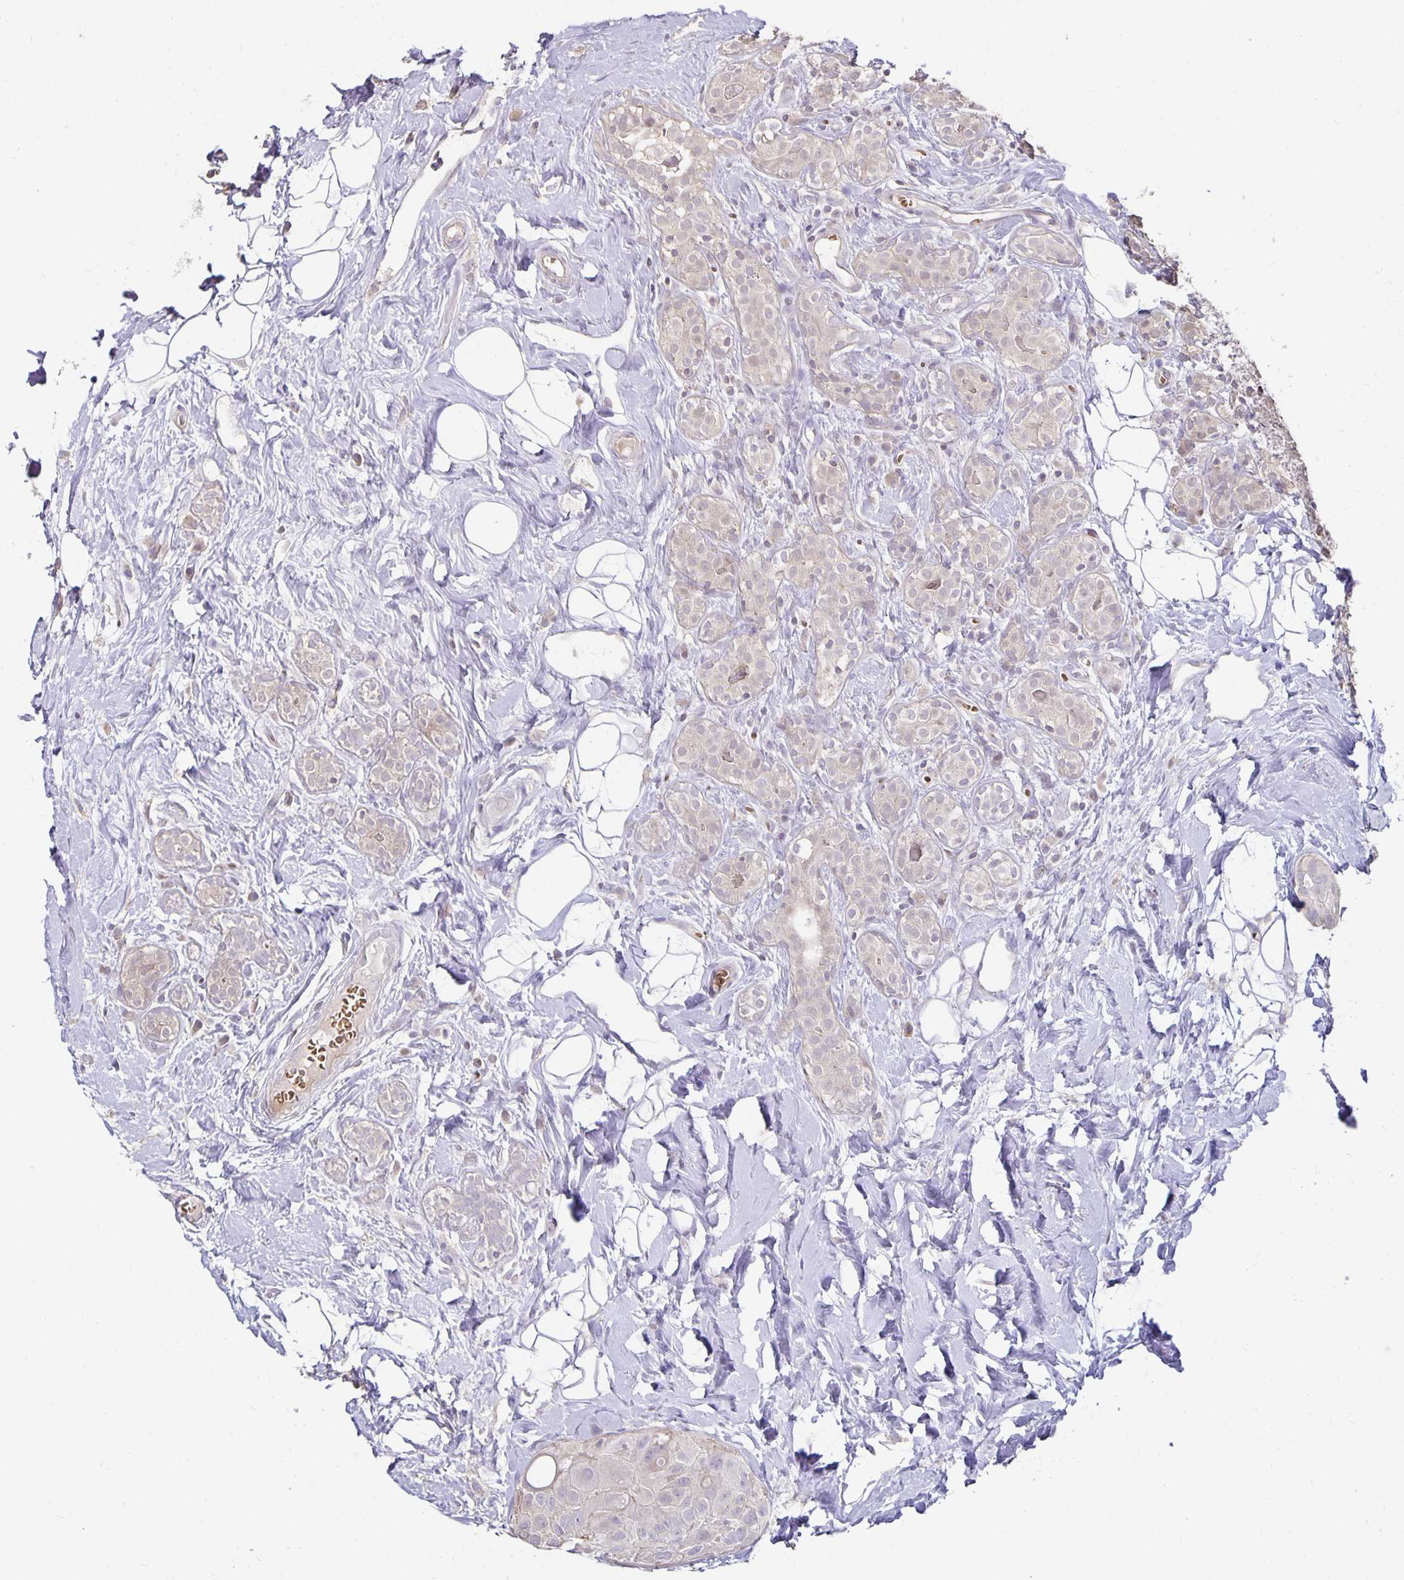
{"staining": {"intensity": "negative", "quantity": "none", "location": "none"}, "tissue": "breast cancer", "cell_type": "Tumor cells", "image_type": "cancer", "snomed": [{"axis": "morphology", "description": "Duct carcinoma"}, {"axis": "topography", "description": "Breast"}], "caption": "There is no significant staining in tumor cells of breast infiltrating ductal carcinoma.", "gene": "CST6", "patient": {"sex": "female", "age": 43}}